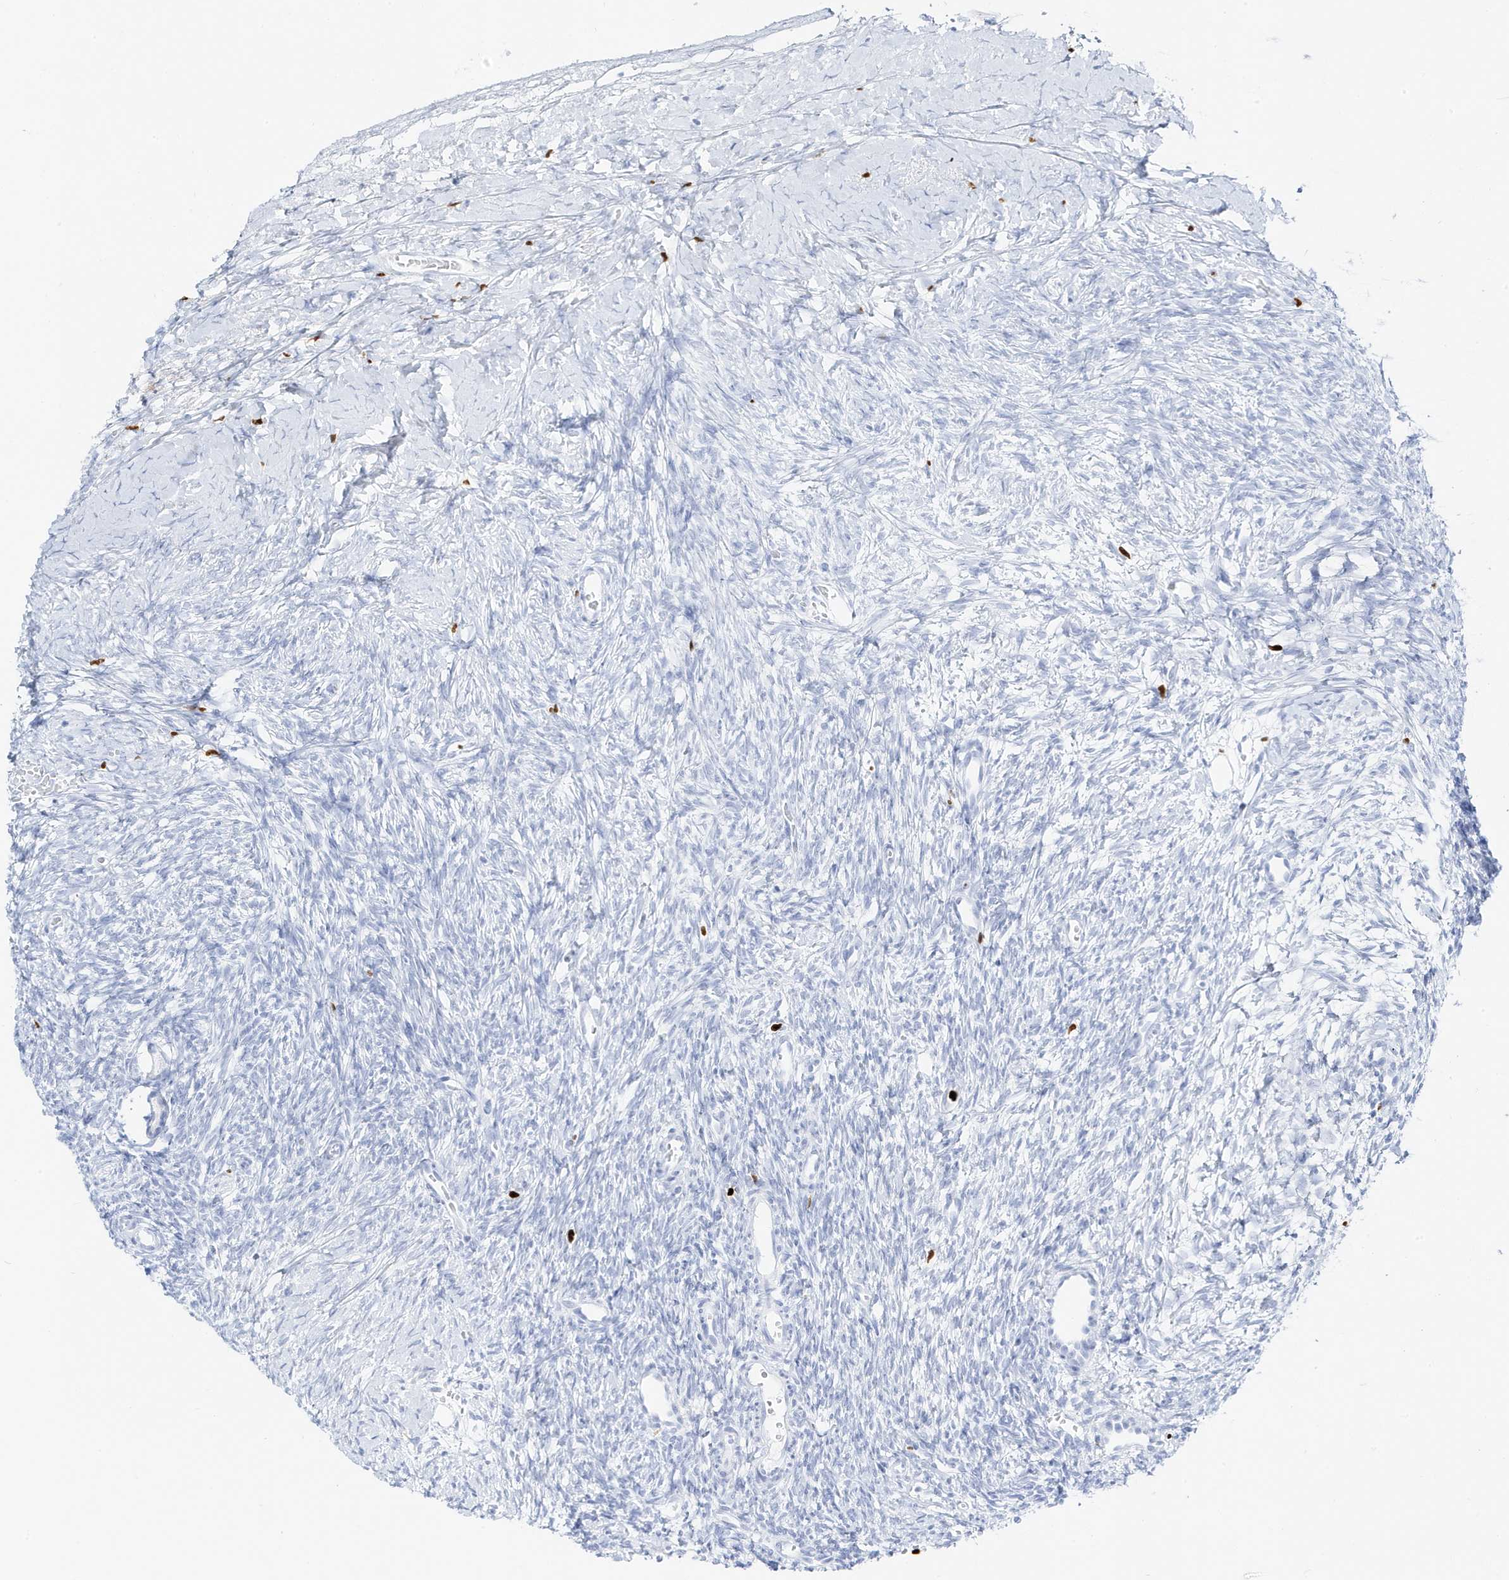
{"staining": {"intensity": "negative", "quantity": "none", "location": "none"}, "tissue": "ovary", "cell_type": "Ovarian stroma cells", "image_type": "normal", "snomed": [{"axis": "morphology", "description": "Normal tissue, NOS"}, {"axis": "morphology", "description": "Developmental malformation"}, {"axis": "topography", "description": "Ovary"}], "caption": "An IHC photomicrograph of unremarkable ovary is shown. There is no staining in ovarian stroma cells of ovary. (Brightfield microscopy of DAB immunohistochemistry at high magnification).", "gene": "MNDA", "patient": {"sex": "female", "age": 39}}